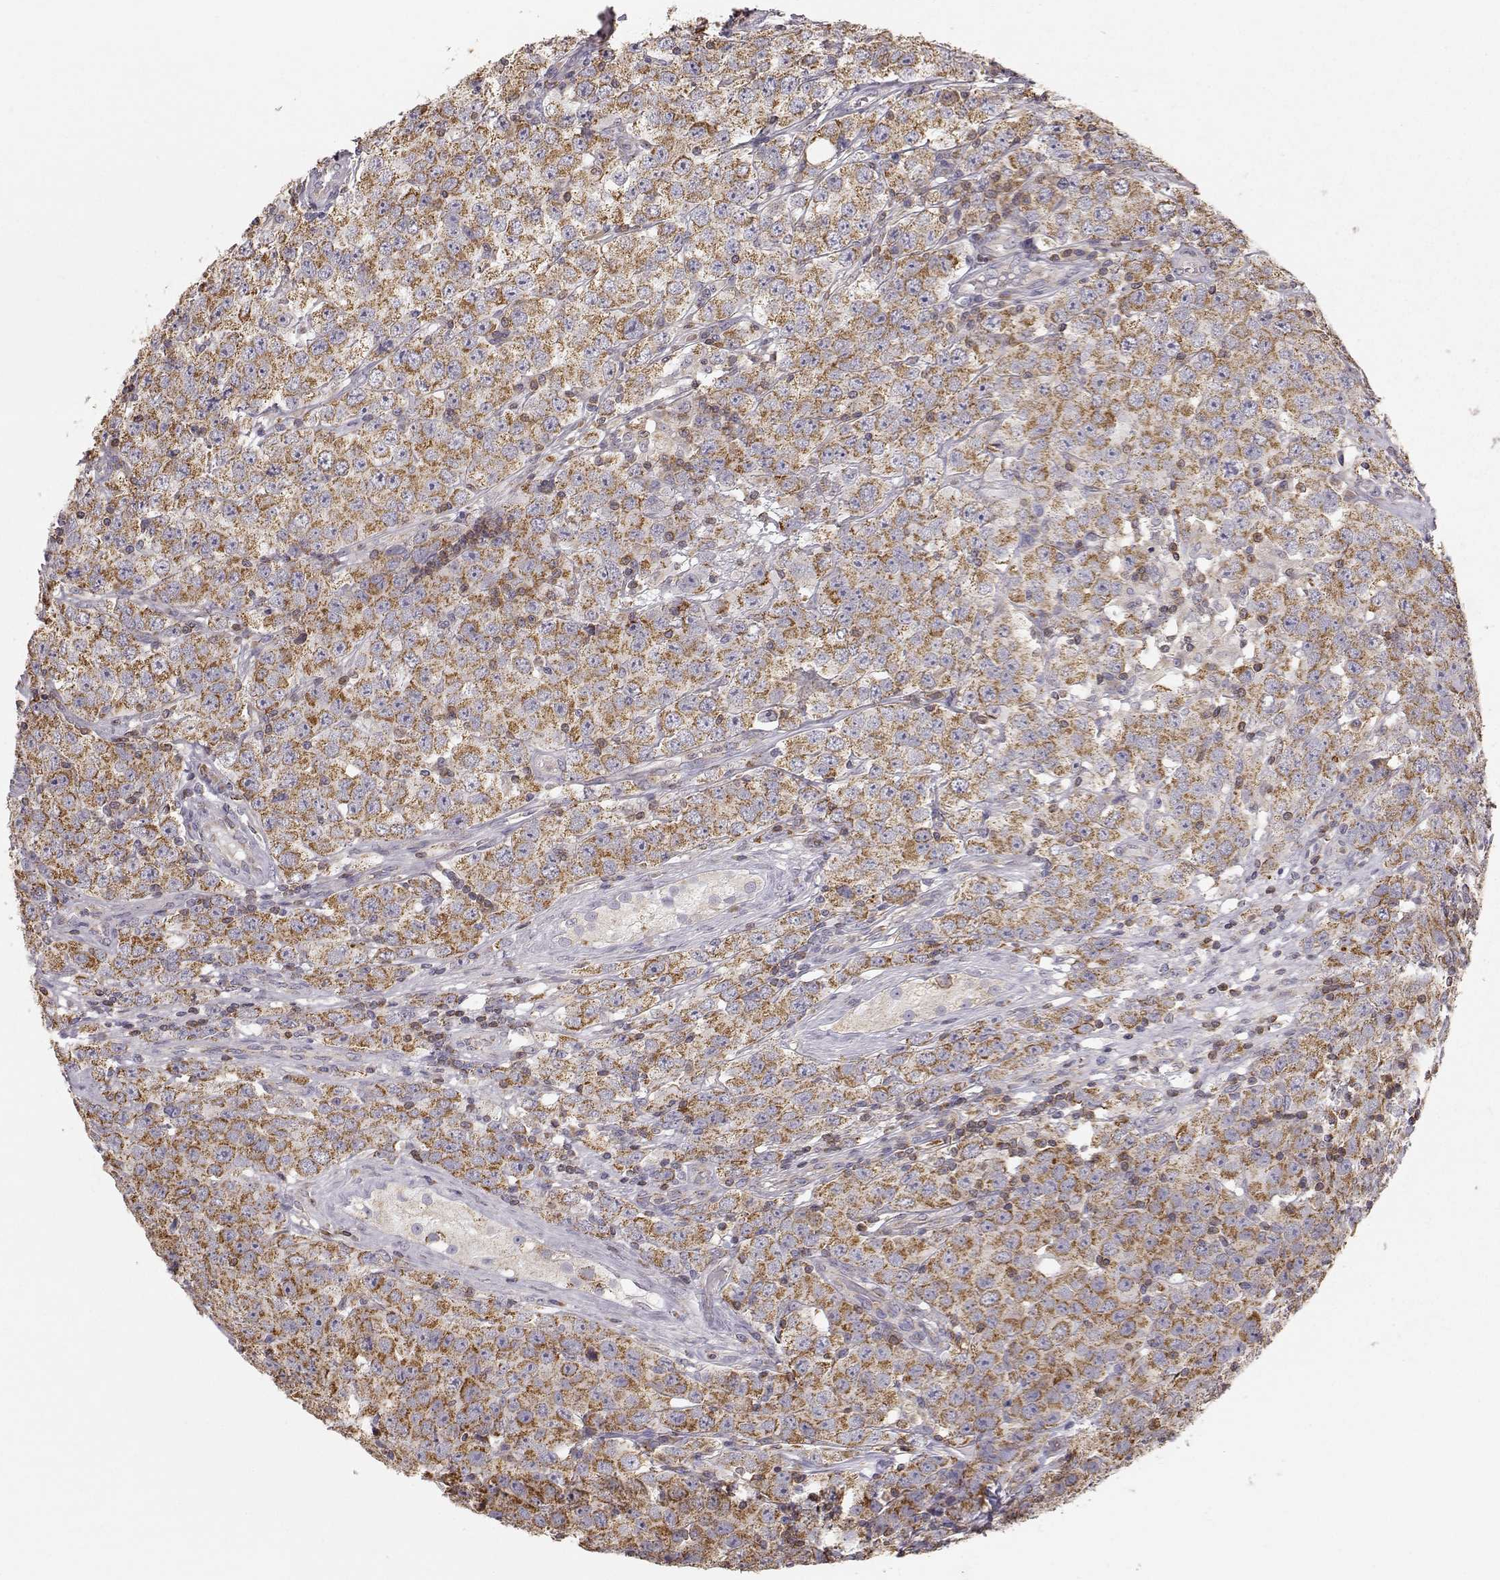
{"staining": {"intensity": "strong", "quantity": ">75%", "location": "cytoplasmic/membranous"}, "tissue": "testis cancer", "cell_type": "Tumor cells", "image_type": "cancer", "snomed": [{"axis": "morphology", "description": "Seminoma, NOS"}, {"axis": "topography", "description": "Testis"}], "caption": "Immunohistochemistry (IHC) photomicrograph of human testis seminoma stained for a protein (brown), which demonstrates high levels of strong cytoplasmic/membranous staining in about >75% of tumor cells.", "gene": "GRAP2", "patient": {"sex": "male", "age": 52}}